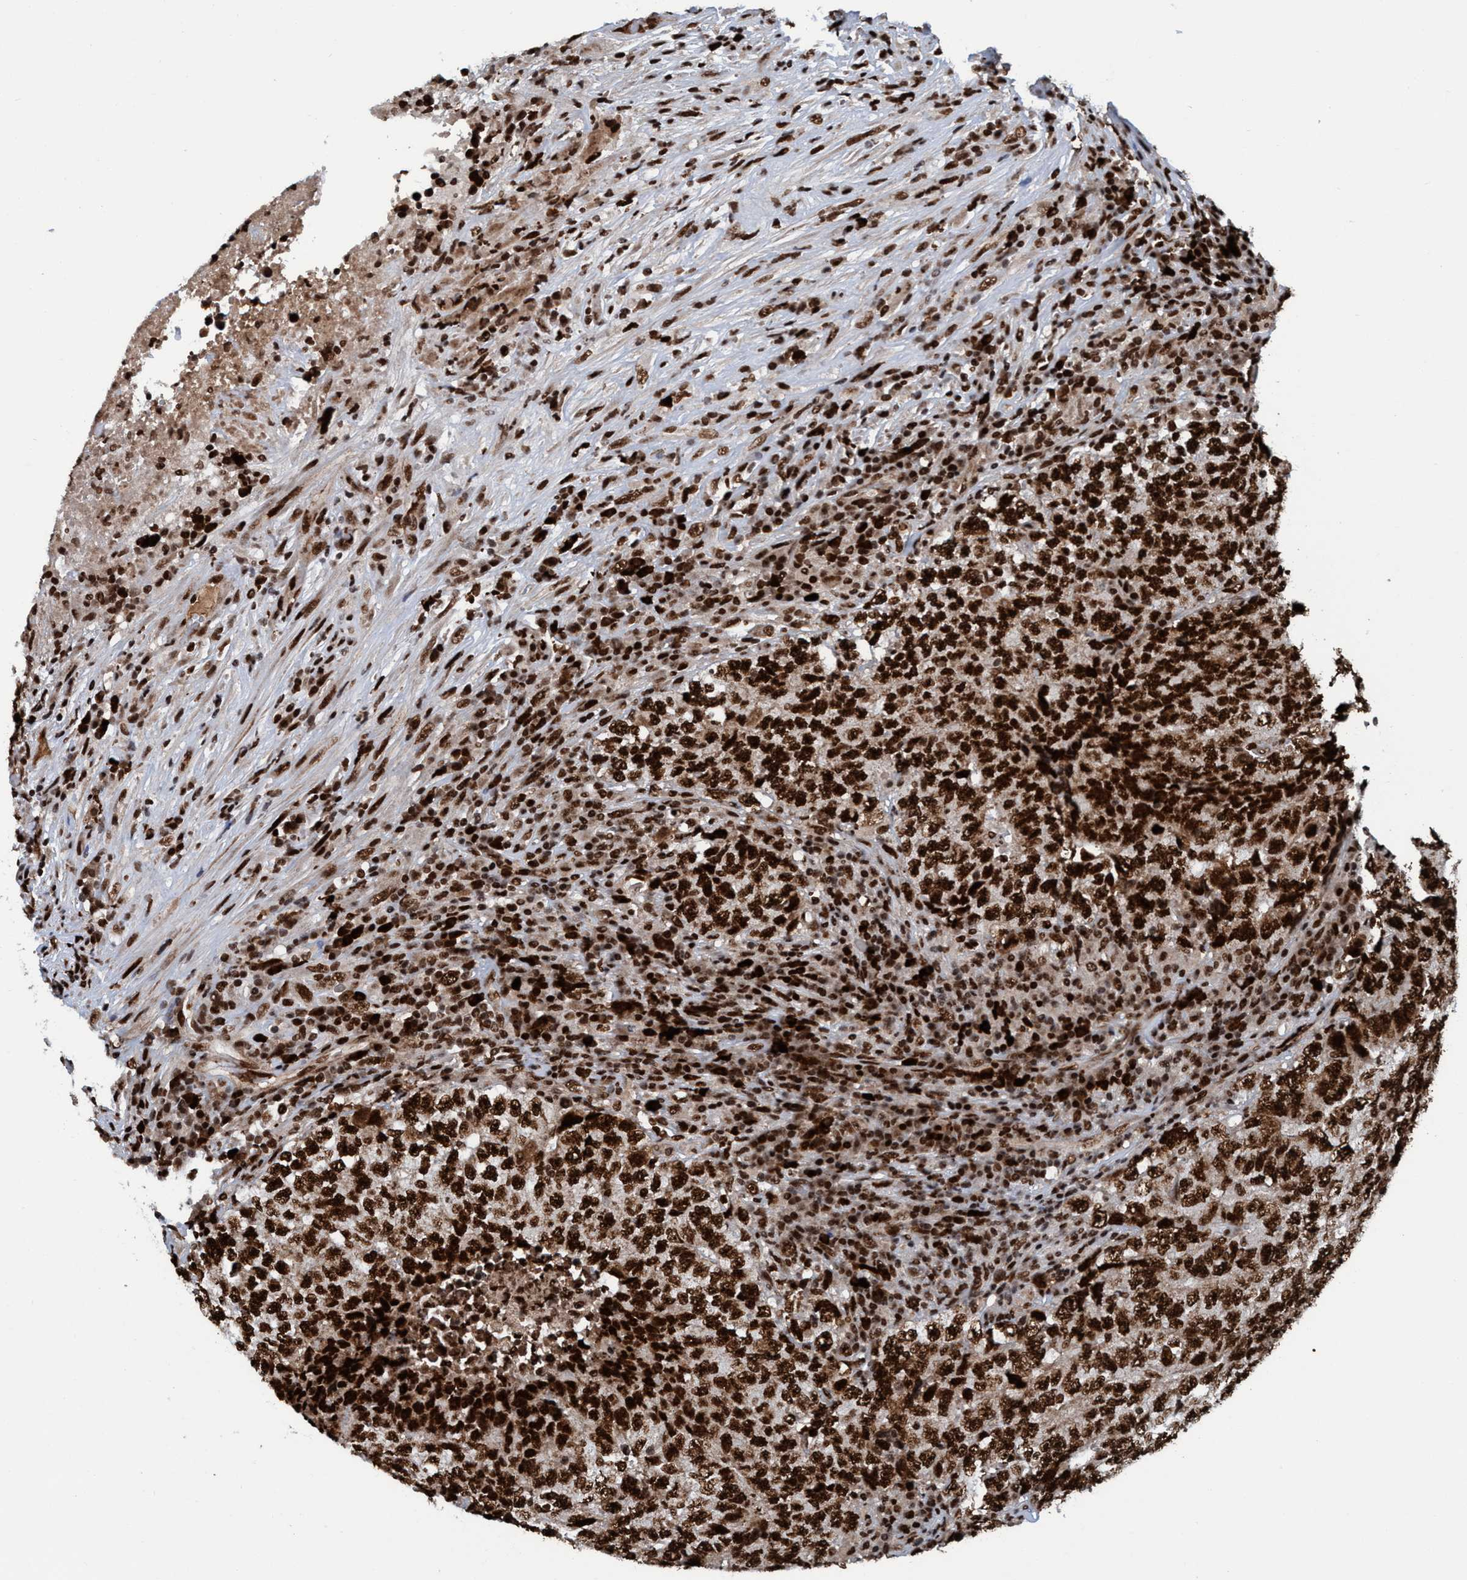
{"staining": {"intensity": "strong", "quantity": ">75%", "location": "nuclear"}, "tissue": "testis cancer", "cell_type": "Tumor cells", "image_type": "cancer", "snomed": [{"axis": "morphology", "description": "Necrosis, NOS"}, {"axis": "morphology", "description": "Carcinoma, Embryonal, NOS"}, {"axis": "topography", "description": "Testis"}], "caption": "Protein expression analysis of testis cancer (embryonal carcinoma) demonstrates strong nuclear expression in approximately >75% of tumor cells.", "gene": "TOPBP1", "patient": {"sex": "male", "age": 19}}